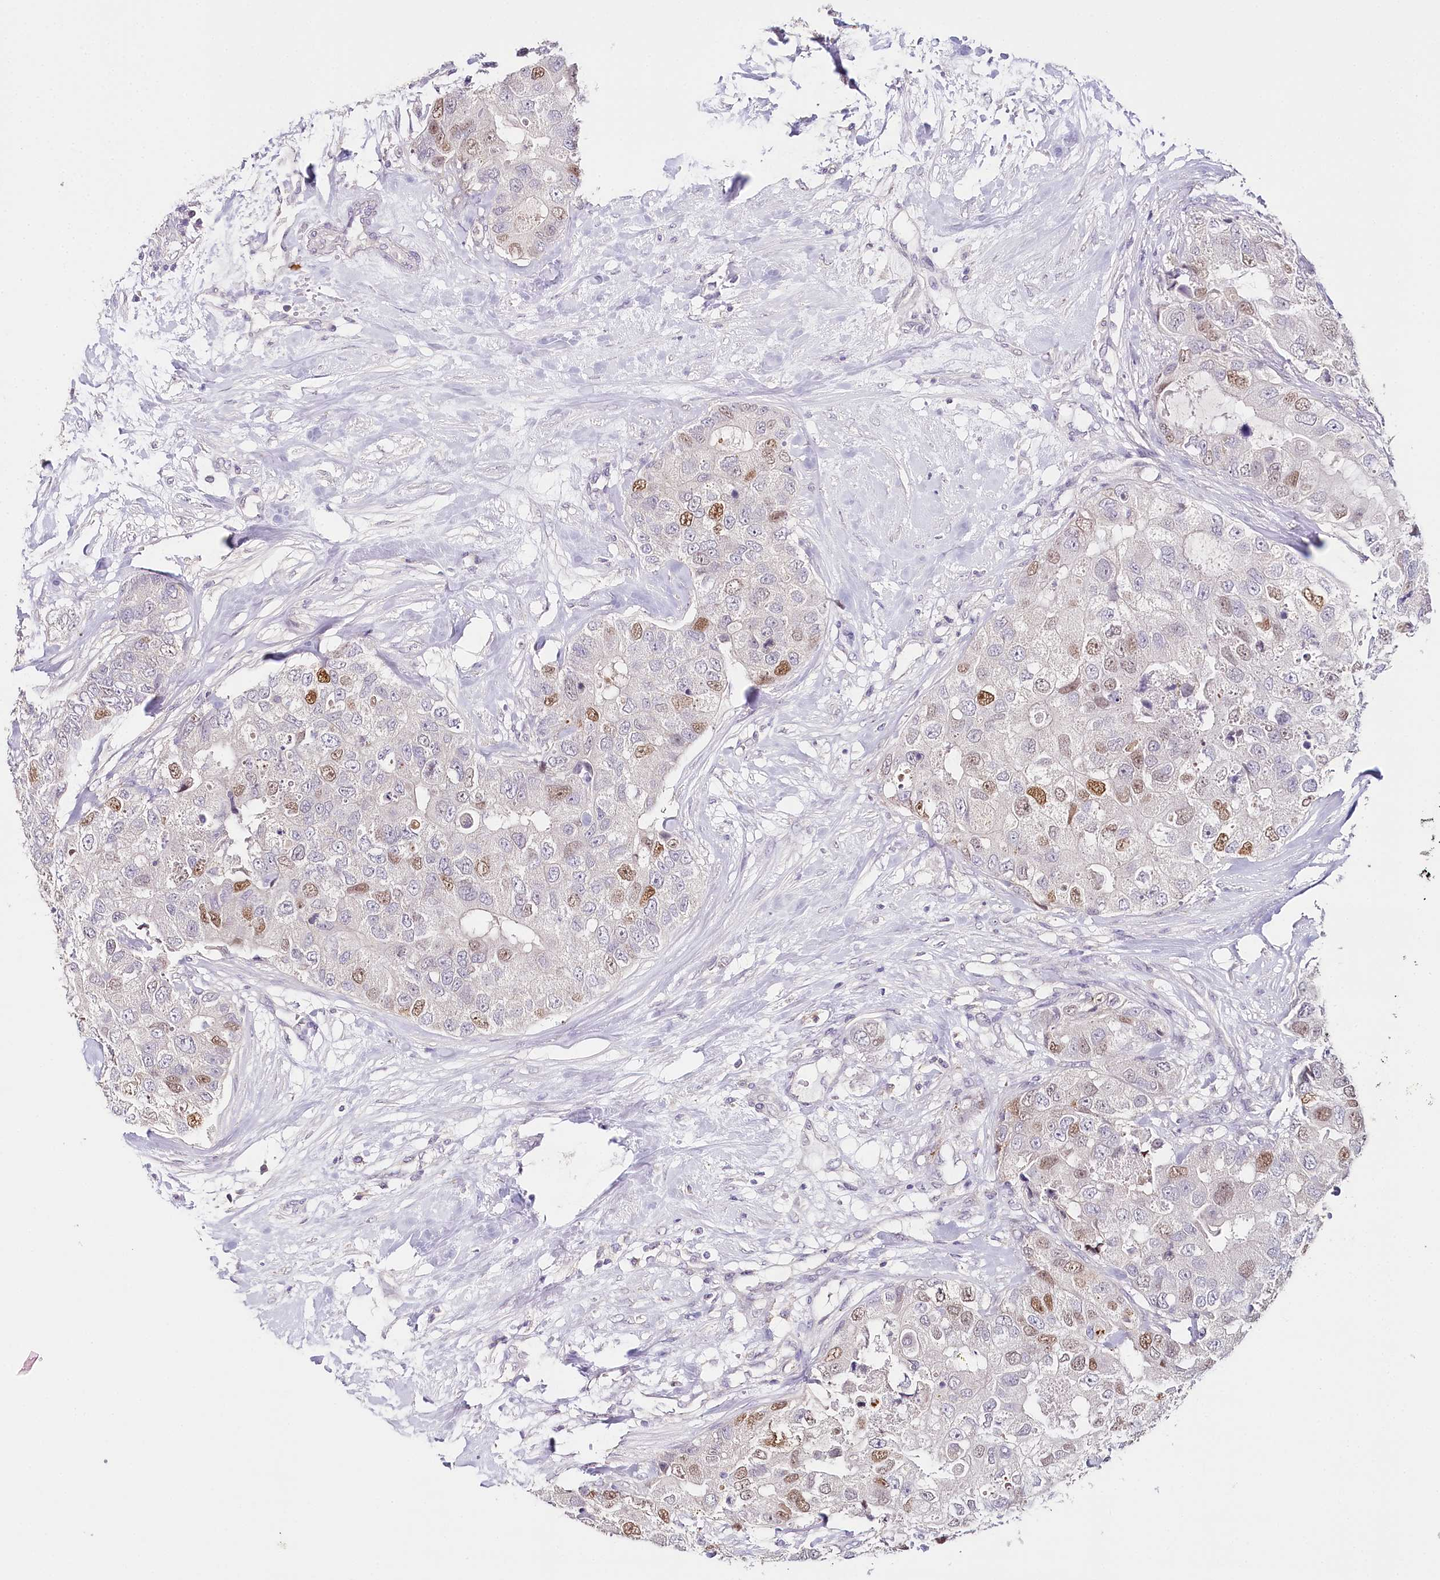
{"staining": {"intensity": "moderate", "quantity": "25%-75%", "location": "nuclear"}, "tissue": "breast cancer", "cell_type": "Tumor cells", "image_type": "cancer", "snomed": [{"axis": "morphology", "description": "Duct carcinoma"}, {"axis": "topography", "description": "Breast"}], "caption": "This is an image of immunohistochemistry (IHC) staining of breast cancer, which shows moderate positivity in the nuclear of tumor cells.", "gene": "TP53", "patient": {"sex": "female", "age": 62}}